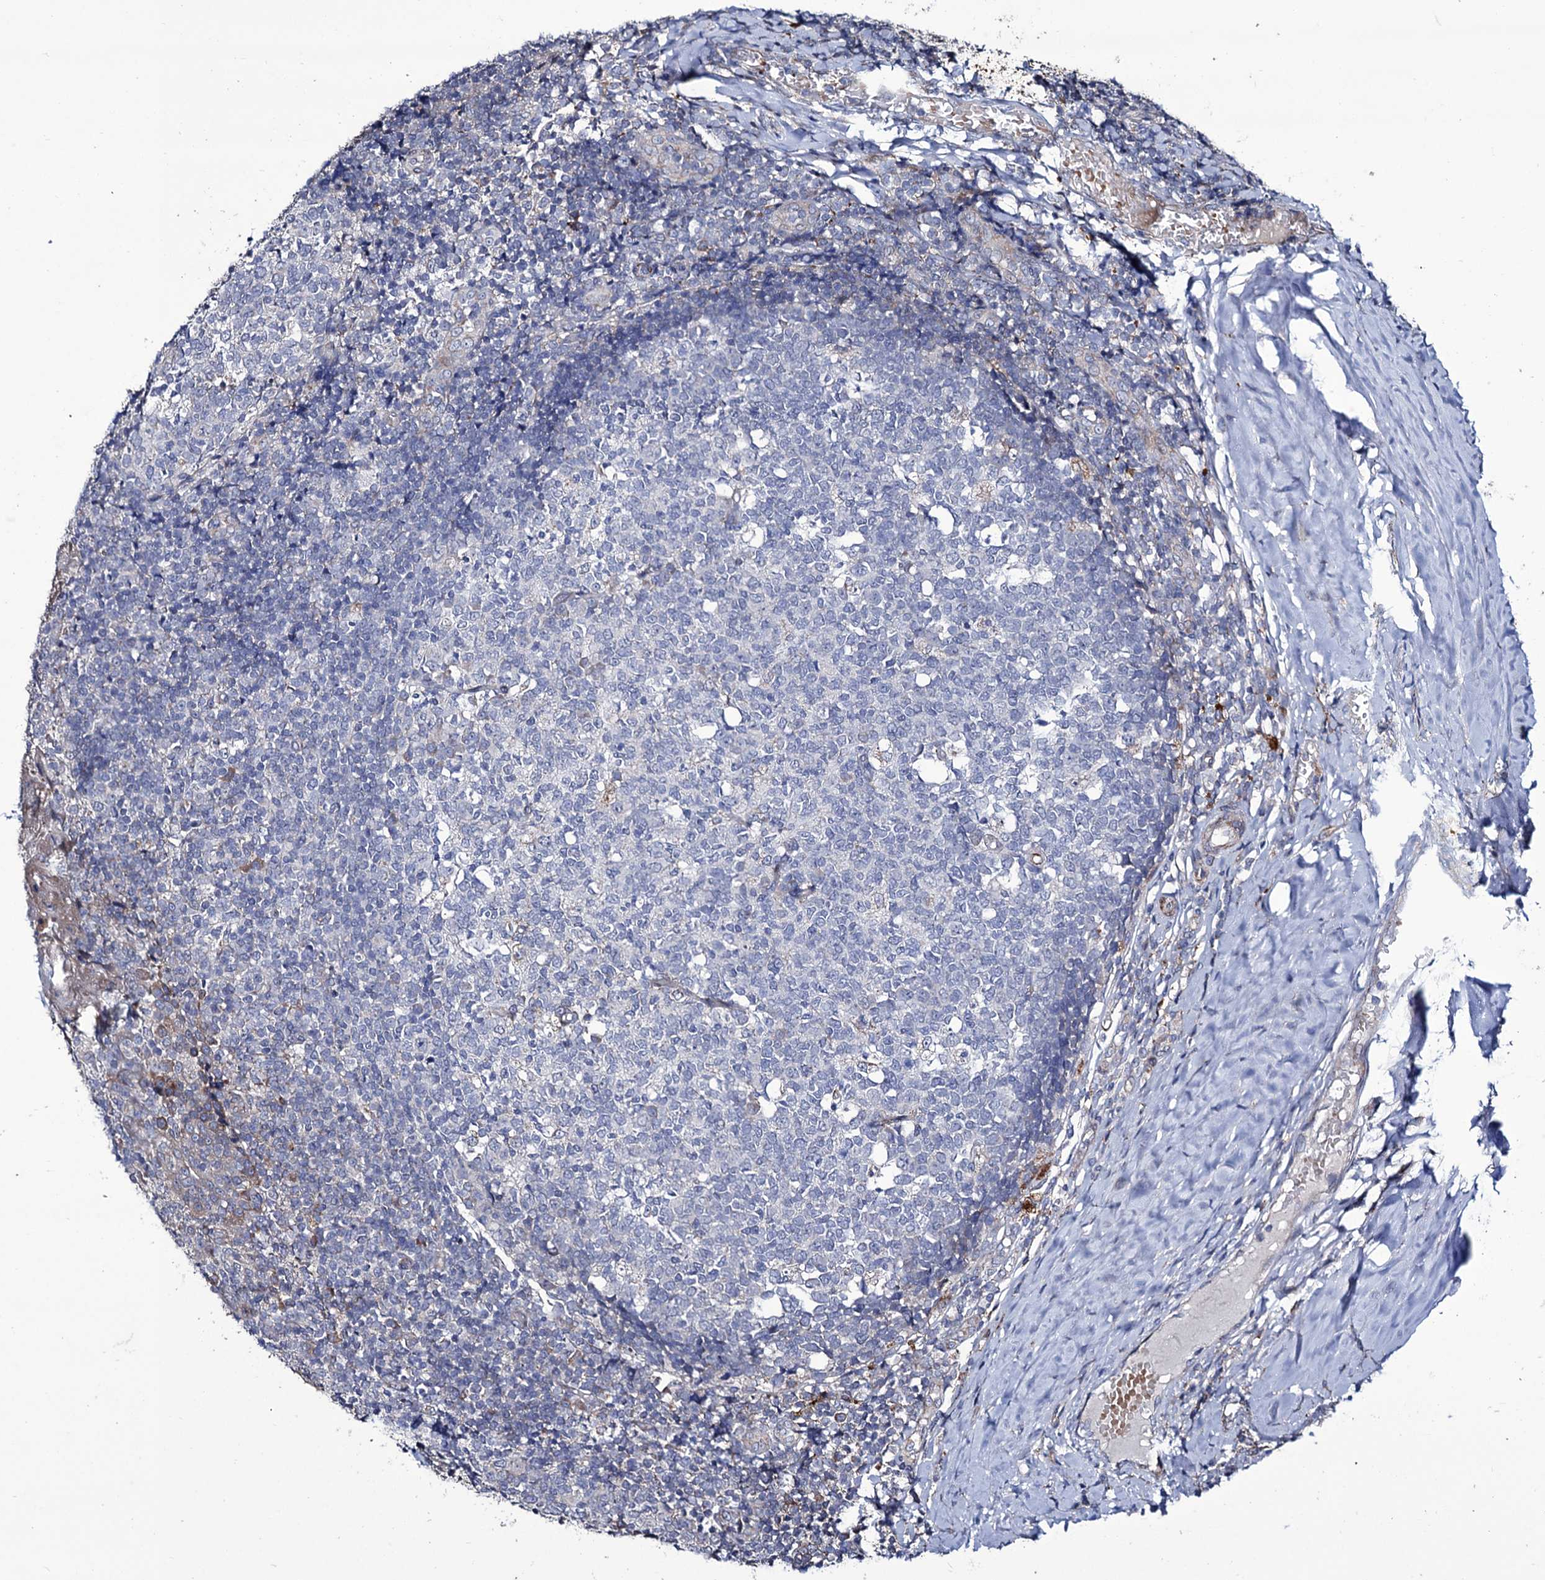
{"staining": {"intensity": "weak", "quantity": "<25%", "location": "cytoplasmic/membranous"}, "tissue": "tonsil", "cell_type": "Germinal center cells", "image_type": "normal", "snomed": [{"axis": "morphology", "description": "Normal tissue, NOS"}, {"axis": "topography", "description": "Tonsil"}], "caption": "IHC micrograph of unremarkable tonsil: tonsil stained with DAB displays no significant protein positivity in germinal center cells.", "gene": "TUBGCP5", "patient": {"sex": "female", "age": 19}}